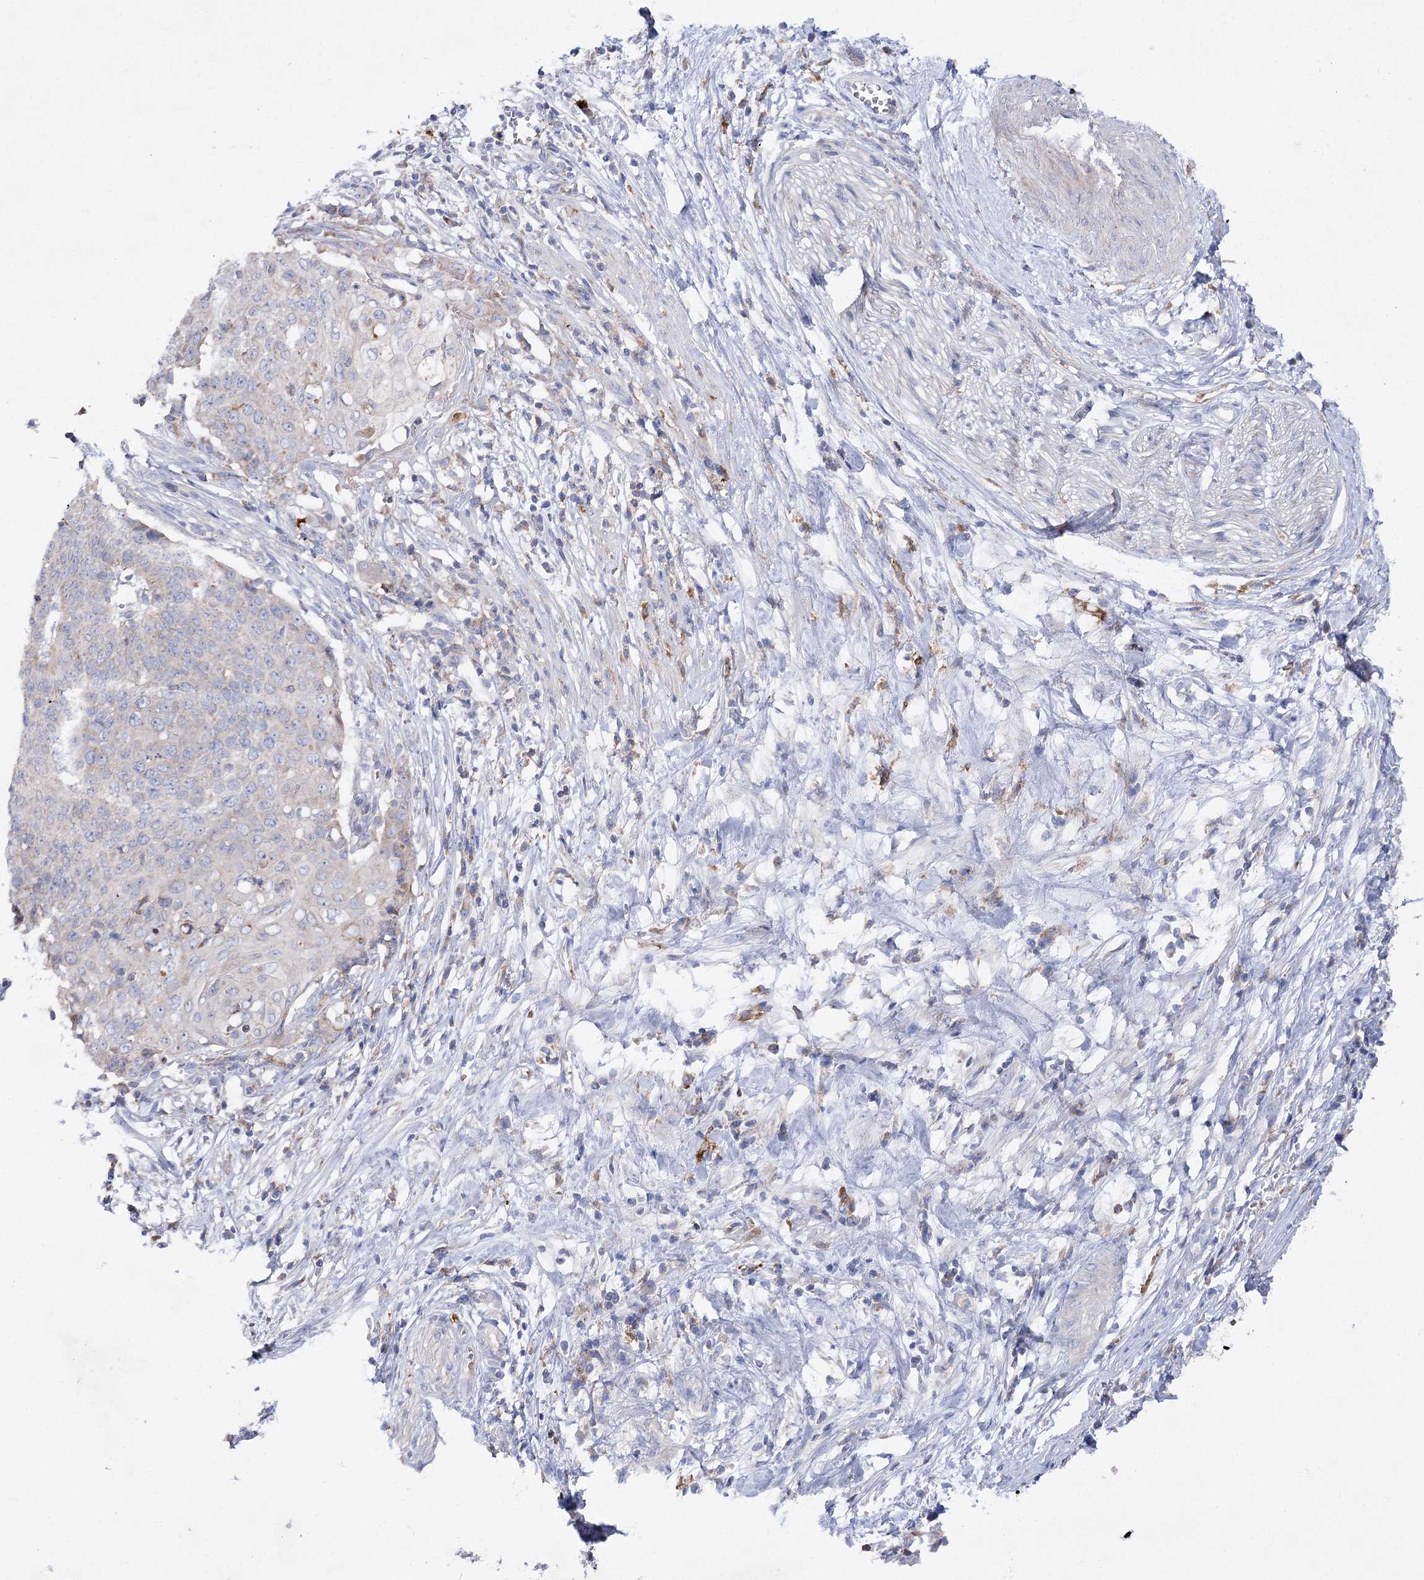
{"staining": {"intensity": "weak", "quantity": "<25%", "location": "cytoplasmic/membranous"}, "tissue": "cervical cancer", "cell_type": "Tumor cells", "image_type": "cancer", "snomed": [{"axis": "morphology", "description": "Squamous cell carcinoma, NOS"}, {"axis": "topography", "description": "Cervix"}], "caption": "The image exhibits no significant staining in tumor cells of cervical cancer (squamous cell carcinoma).", "gene": "COX15", "patient": {"sex": "female", "age": 39}}